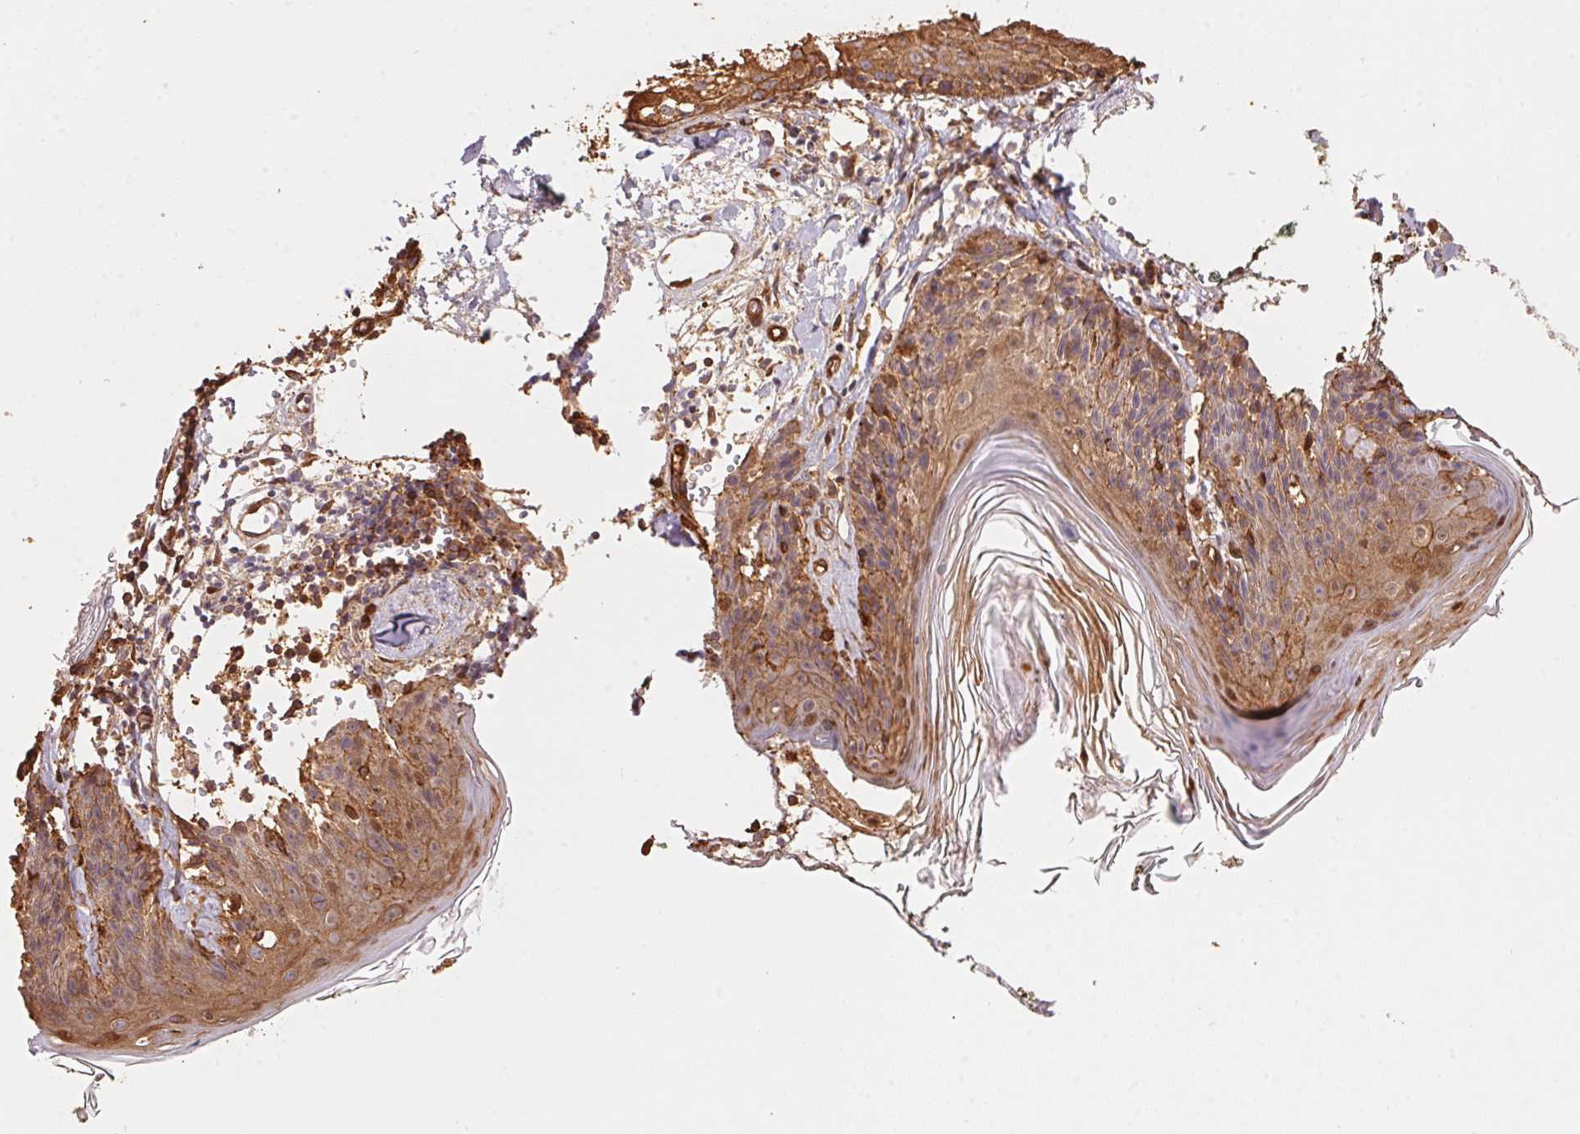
{"staining": {"intensity": "moderate", "quantity": ">75%", "location": "cytoplasmic/membranous"}, "tissue": "skin", "cell_type": "Fibroblasts", "image_type": "normal", "snomed": [{"axis": "morphology", "description": "Normal tissue, NOS"}, {"axis": "topography", "description": "Skin"}], "caption": "A medium amount of moderate cytoplasmic/membranous positivity is seen in about >75% of fibroblasts in unremarkable skin.", "gene": "FRAS1", "patient": {"sex": "male", "age": 76}}